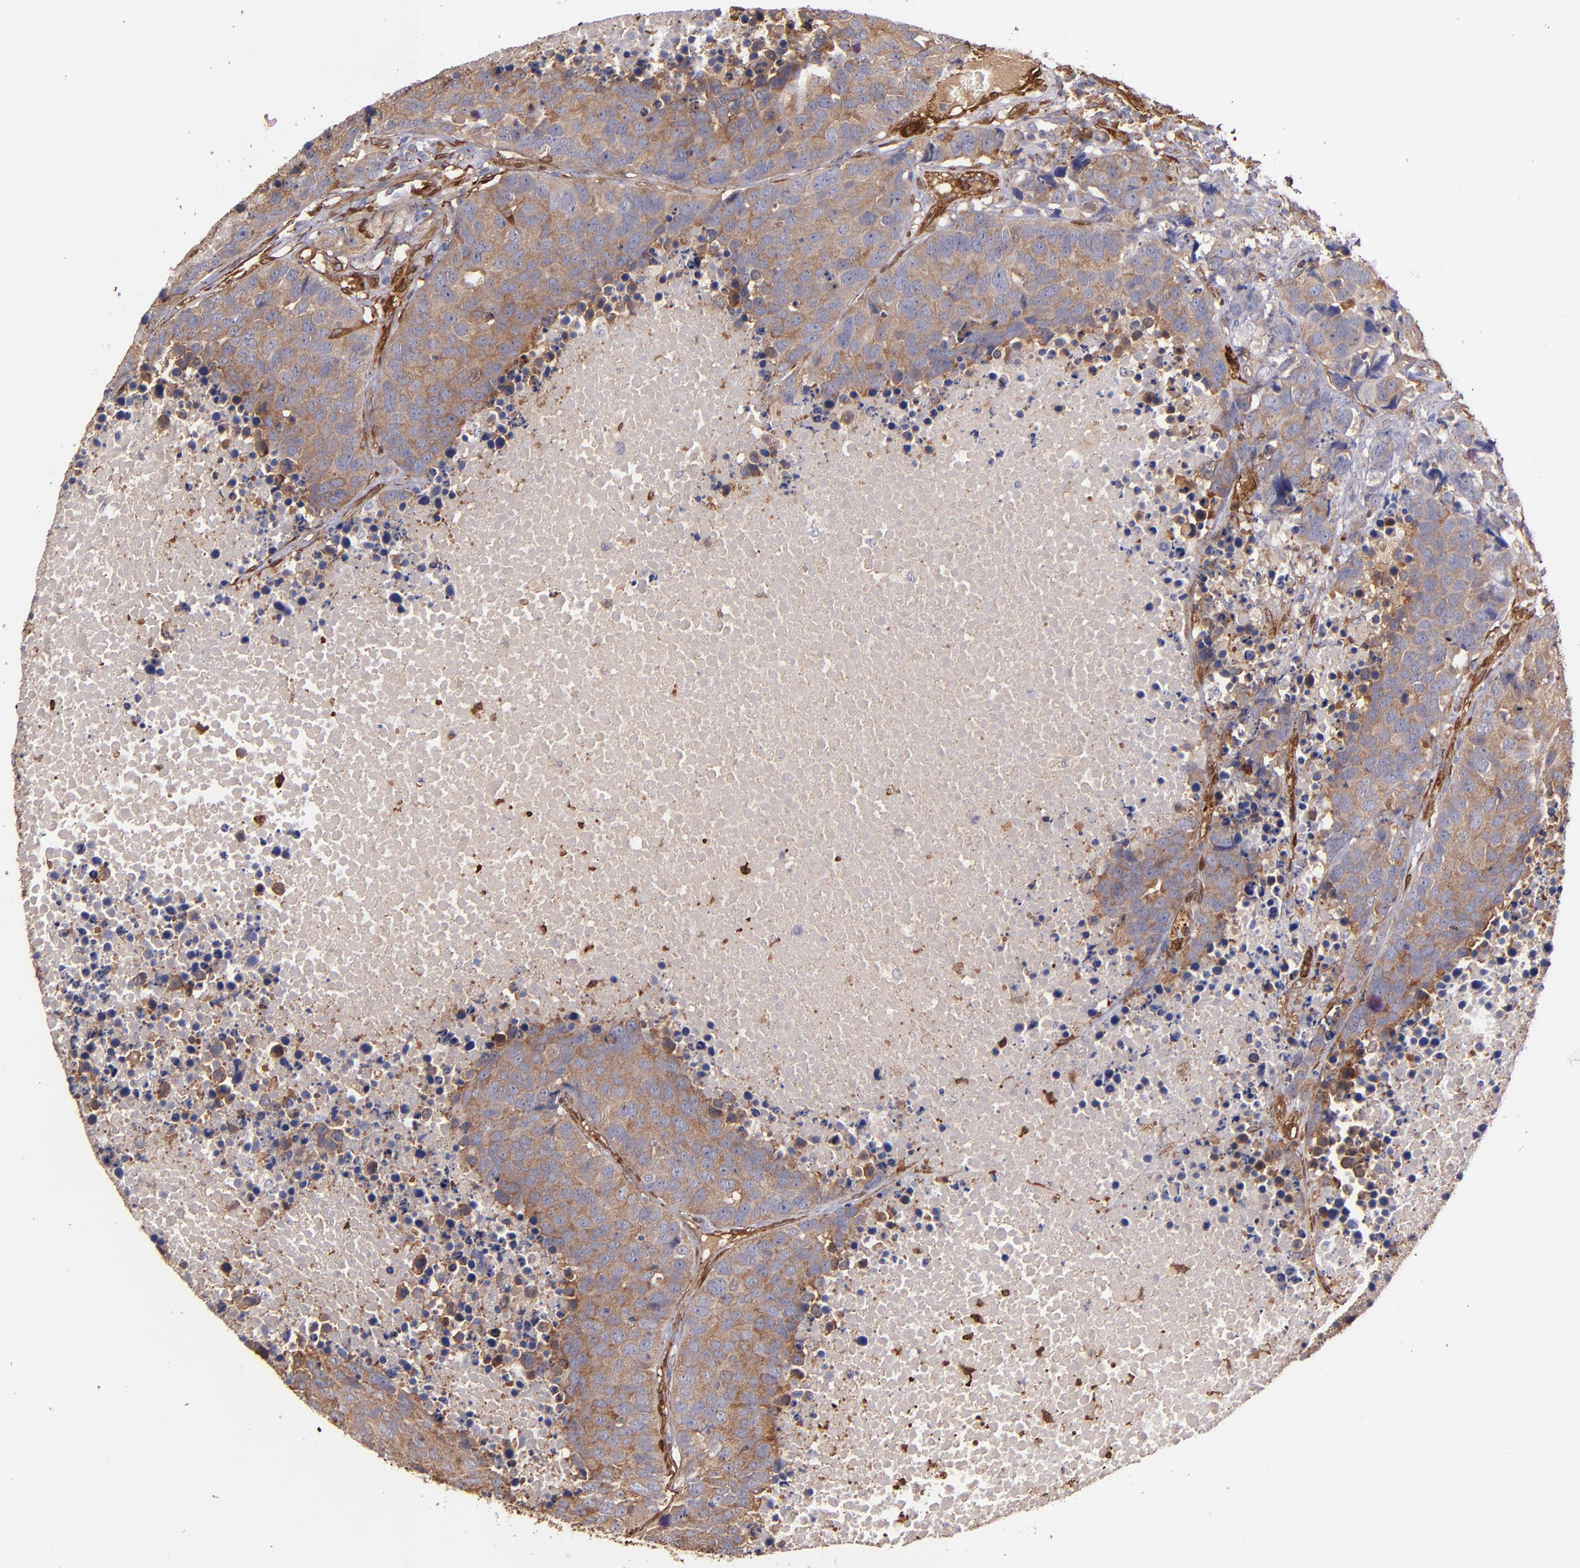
{"staining": {"intensity": "moderate", "quantity": ">75%", "location": "cytoplasmic/membranous"}, "tissue": "carcinoid", "cell_type": "Tumor cells", "image_type": "cancer", "snomed": [{"axis": "morphology", "description": "Carcinoid, malignant, NOS"}, {"axis": "topography", "description": "Lung"}], "caption": "A medium amount of moderate cytoplasmic/membranous expression is identified in about >75% of tumor cells in carcinoid tissue.", "gene": "VCL", "patient": {"sex": "male", "age": 60}}